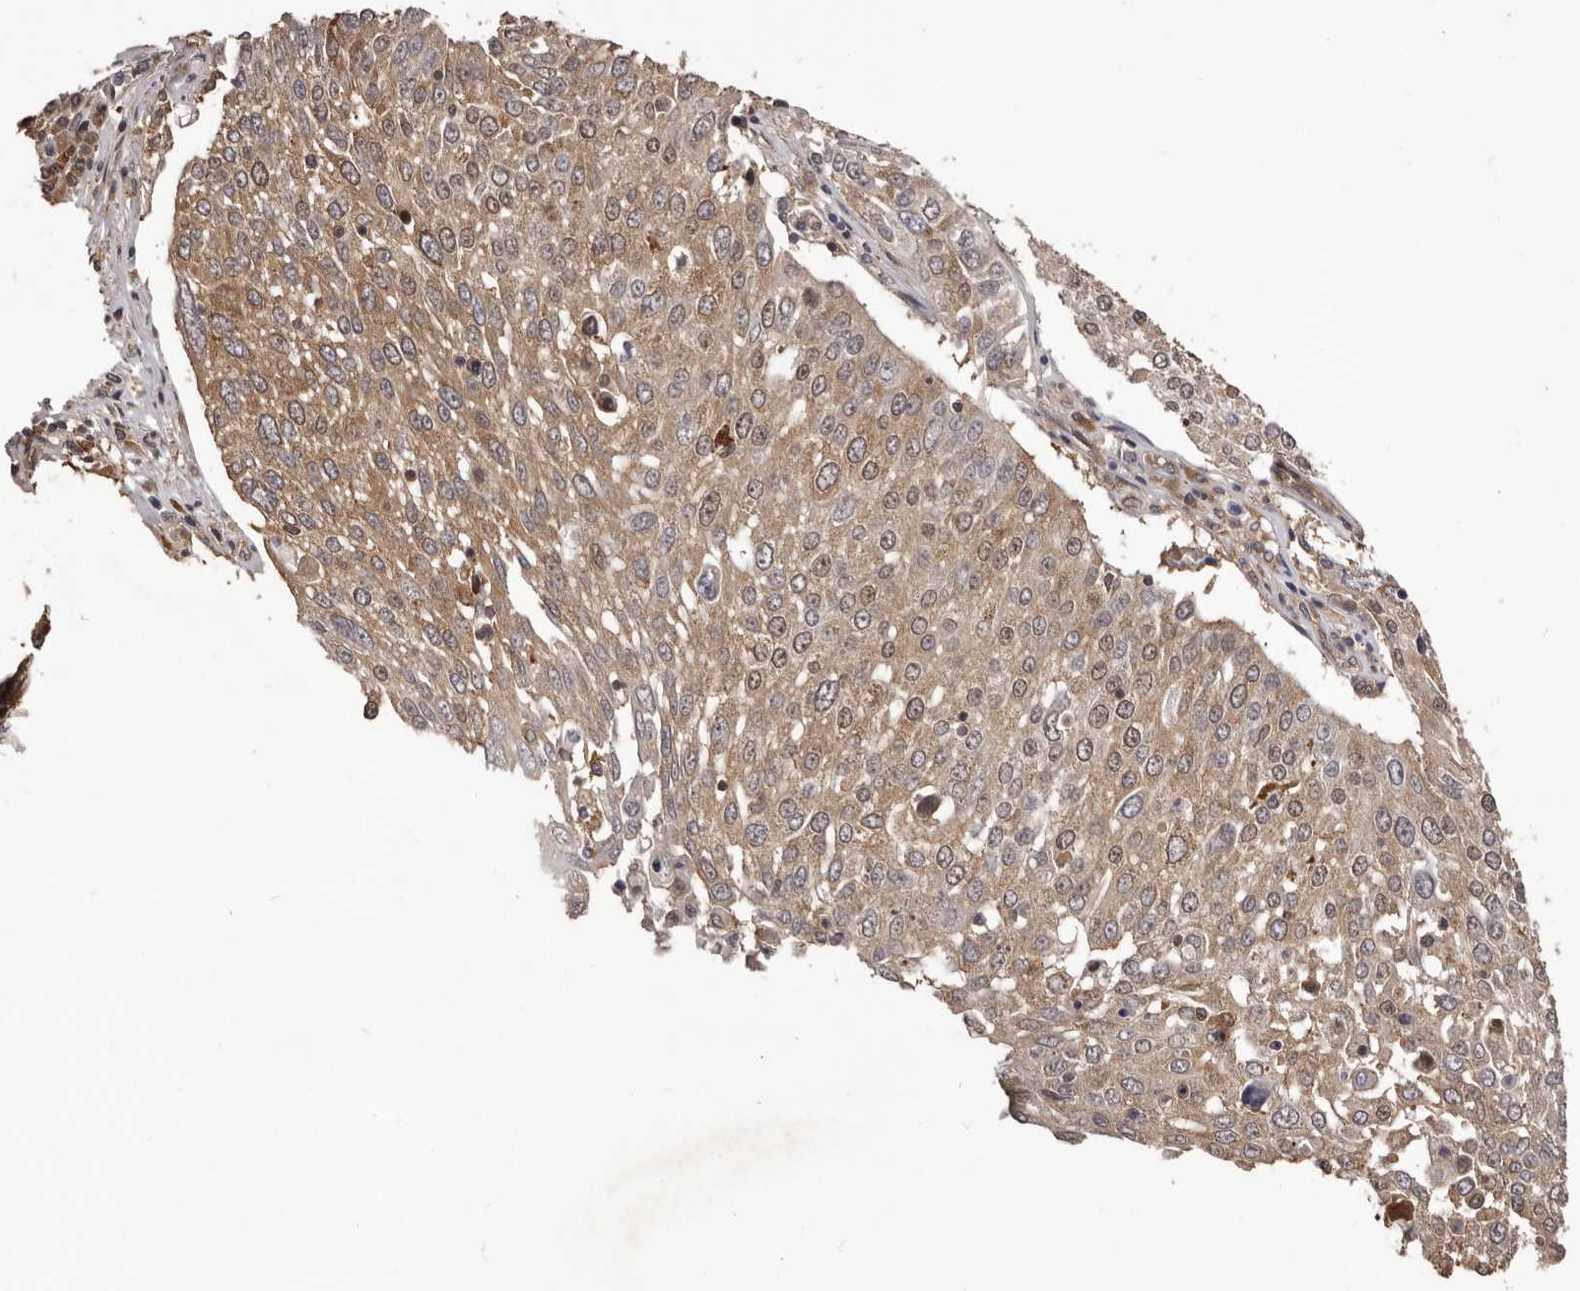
{"staining": {"intensity": "moderate", "quantity": ">75%", "location": "cytoplasmic/membranous"}, "tissue": "lung cancer", "cell_type": "Tumor cells", "image_type": "cancer", "snomed": [{"axis": "morphology", "description": "Squamous cell carcinoma, NOS"}, {"axis": "topography", "description": "Lung"}], "caption": "Immunohistochemical staining of lung cancer (squamous cell carcinoma) displays medium levels of moderate cytoplasmic/membranous expression in about >75% of tumor cells.", "gene": "HBS1L", "patient": {"sex": "male", "age": 65}}